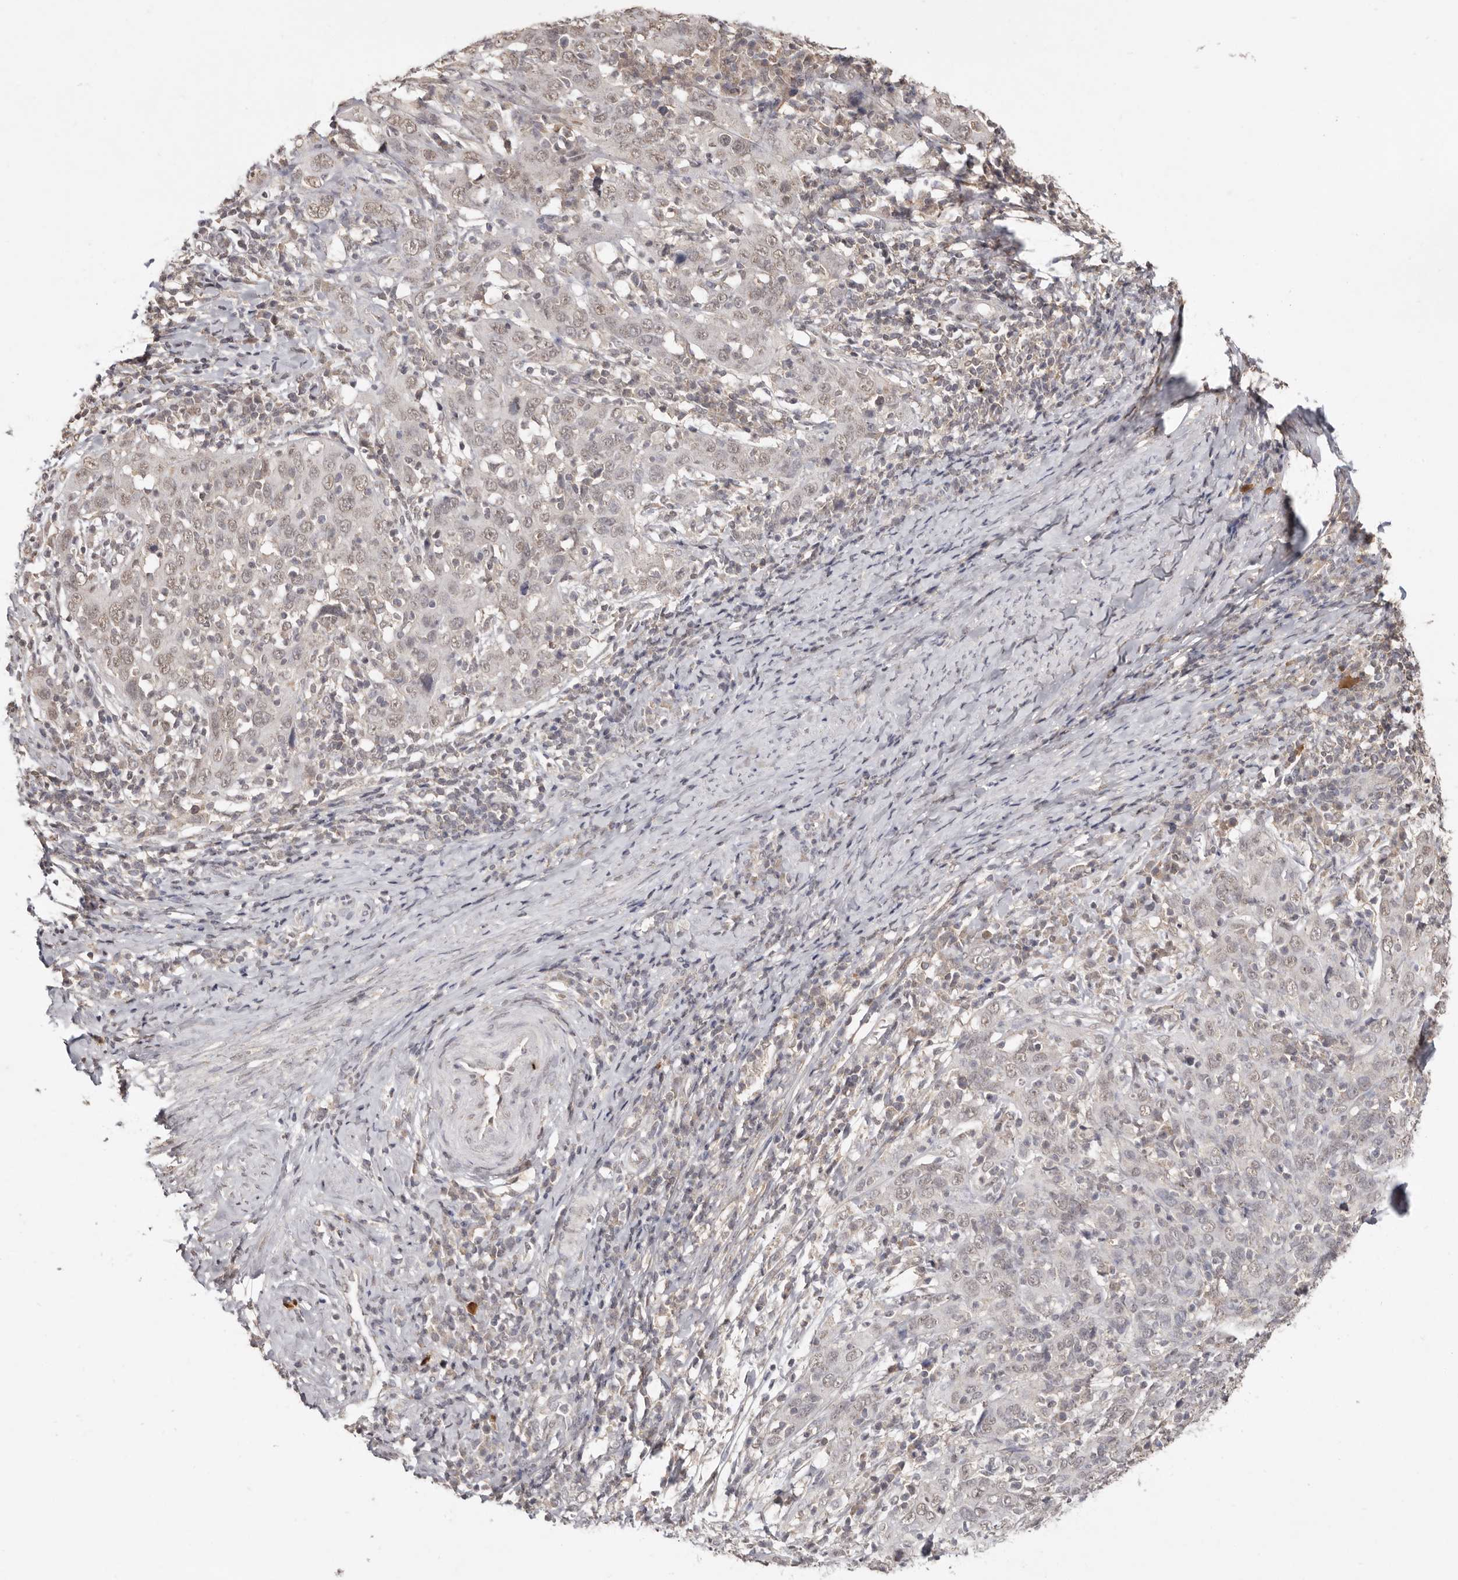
{"staining": {"intensity": "weak", "quantity": ">75%", "location": "nuclear"}, "tissue": "cervical cancer", "cell_type": "Tumor cells", "image_type": "cancer", "snomed": [{"axis": "morphology", "description": "Squamous cell carcinoma, NOS"}, {"axis": "topography", "description": "Cervix"}], "caption": "Cervical cancer (squamous cell carcinoma) stained for a protein (brown) reveals weak nuclear positive expression in approximately >75% of tumor cells.", "gene": "LINGO2", "patient": {"sex": "female", "age": 46}}